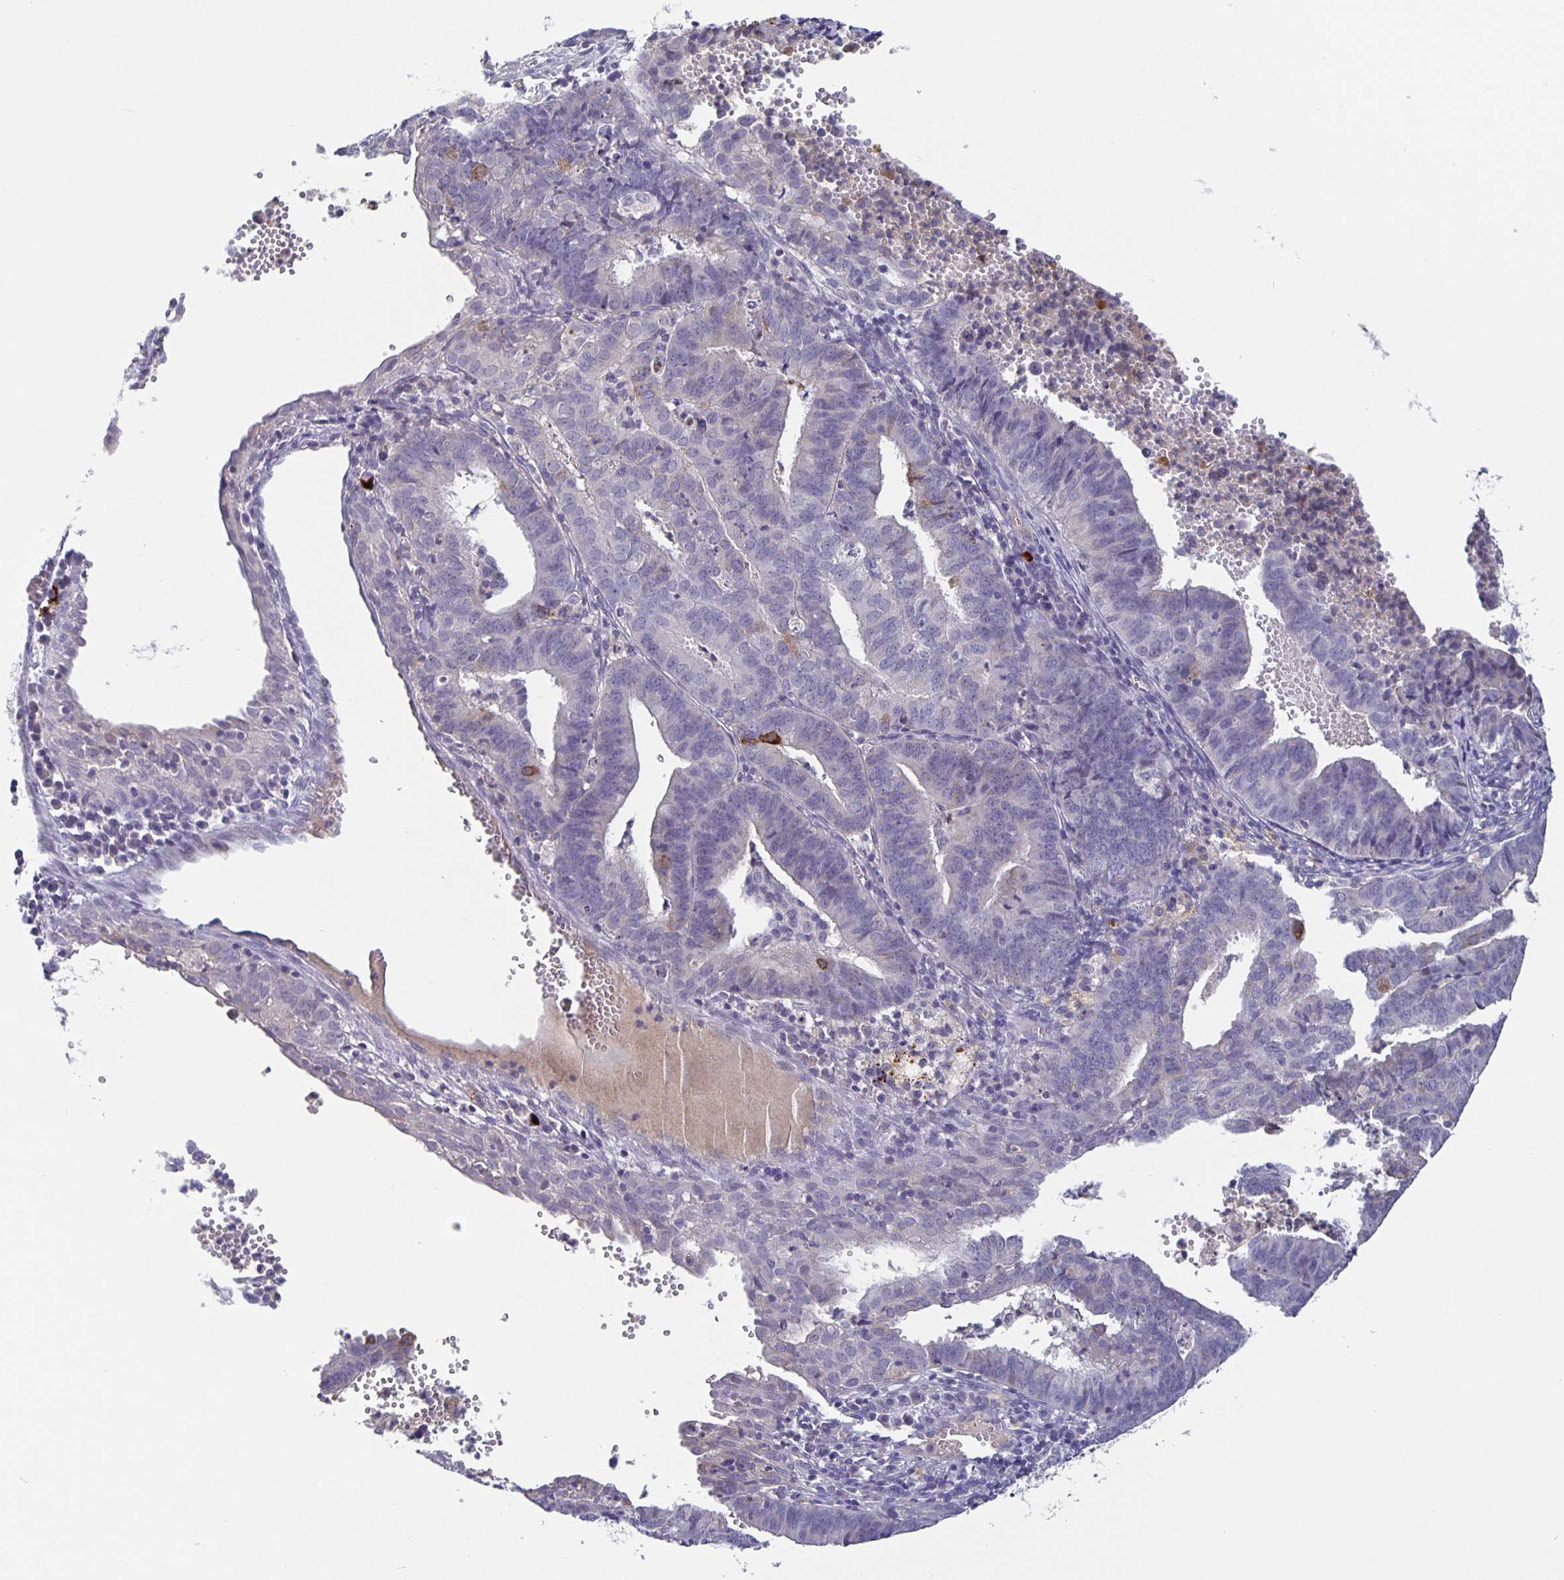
{"staining": {"intensity": "negative", "quantity": "none", "location": "none"}, "tissue": "endometrial cancer", "cell_type": "Tumor cells", "image_type": "cancer", "snomed": [{"axis": "morphology", "description": "Adenocarcinoma, NOS"}, {"axis": "topography", "description": "Endometrium"}], "caption": "Histopathology image shows no significant protein expression in tumor cells of endometrial cancer.", "gene": "GDF15", "patient": {"sex": "female", "age": 73}}